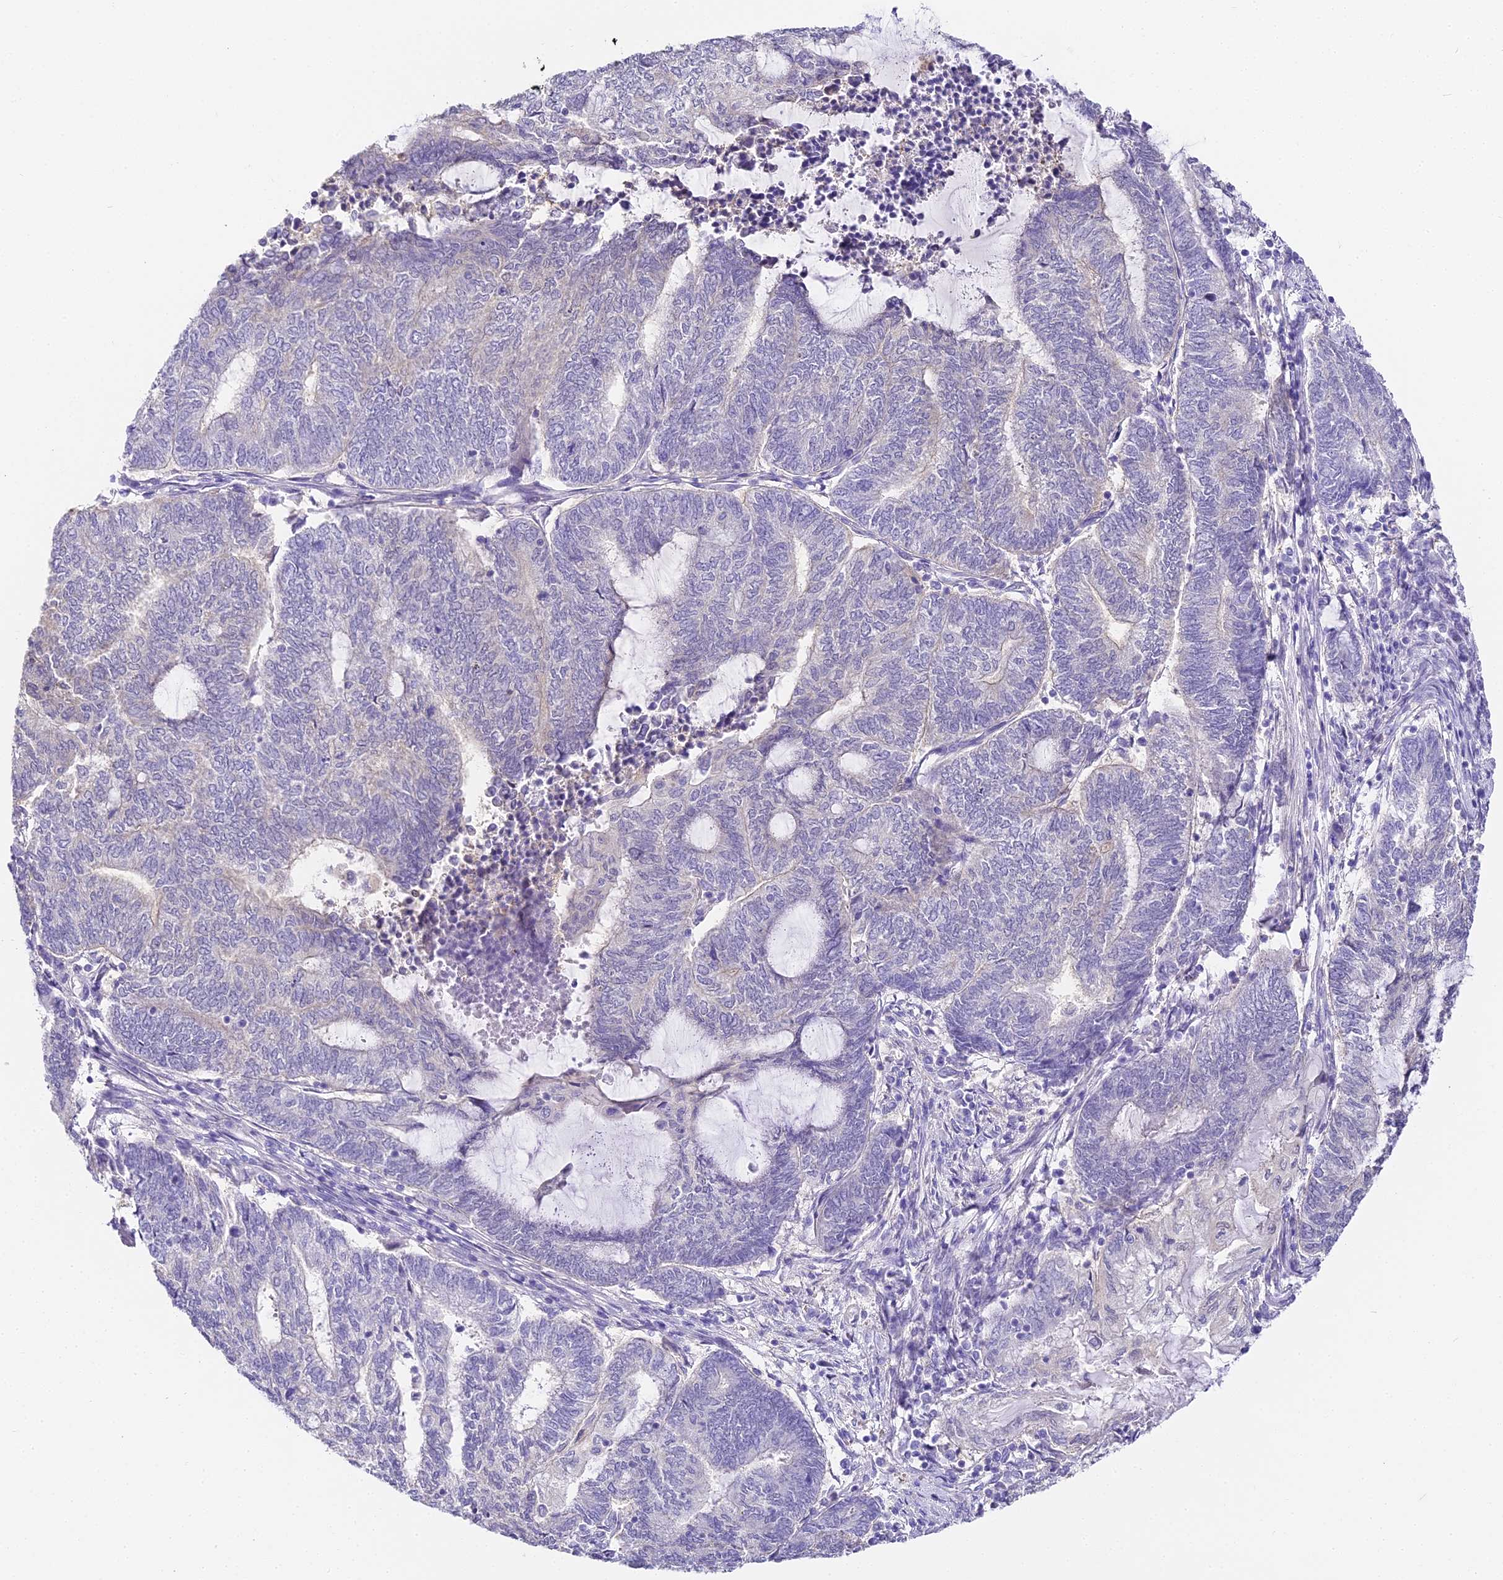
{"staining": {"intensity": "negative", "quantity": "none", "location": "none"}, "tissue": "endometrial cancer", "cell_type": "Tumor cells", "image_type": "cancer", "snomed": [{"axis": "morphology", "description": "Adenocarcinoma, NOS"}, {"axis": "topography", "description": "Uterus"}, {"axis": "topography", "description": "Endometrium"}], "caption": "A high-resolution micrograph shows immunohistochemistry staining of endometrial adenocarcinoma, which exhibits no significant staining in tumor cells.", "gene": "ABHD14A-ACY1", "patient": {"sex": "female", "age": 70}}